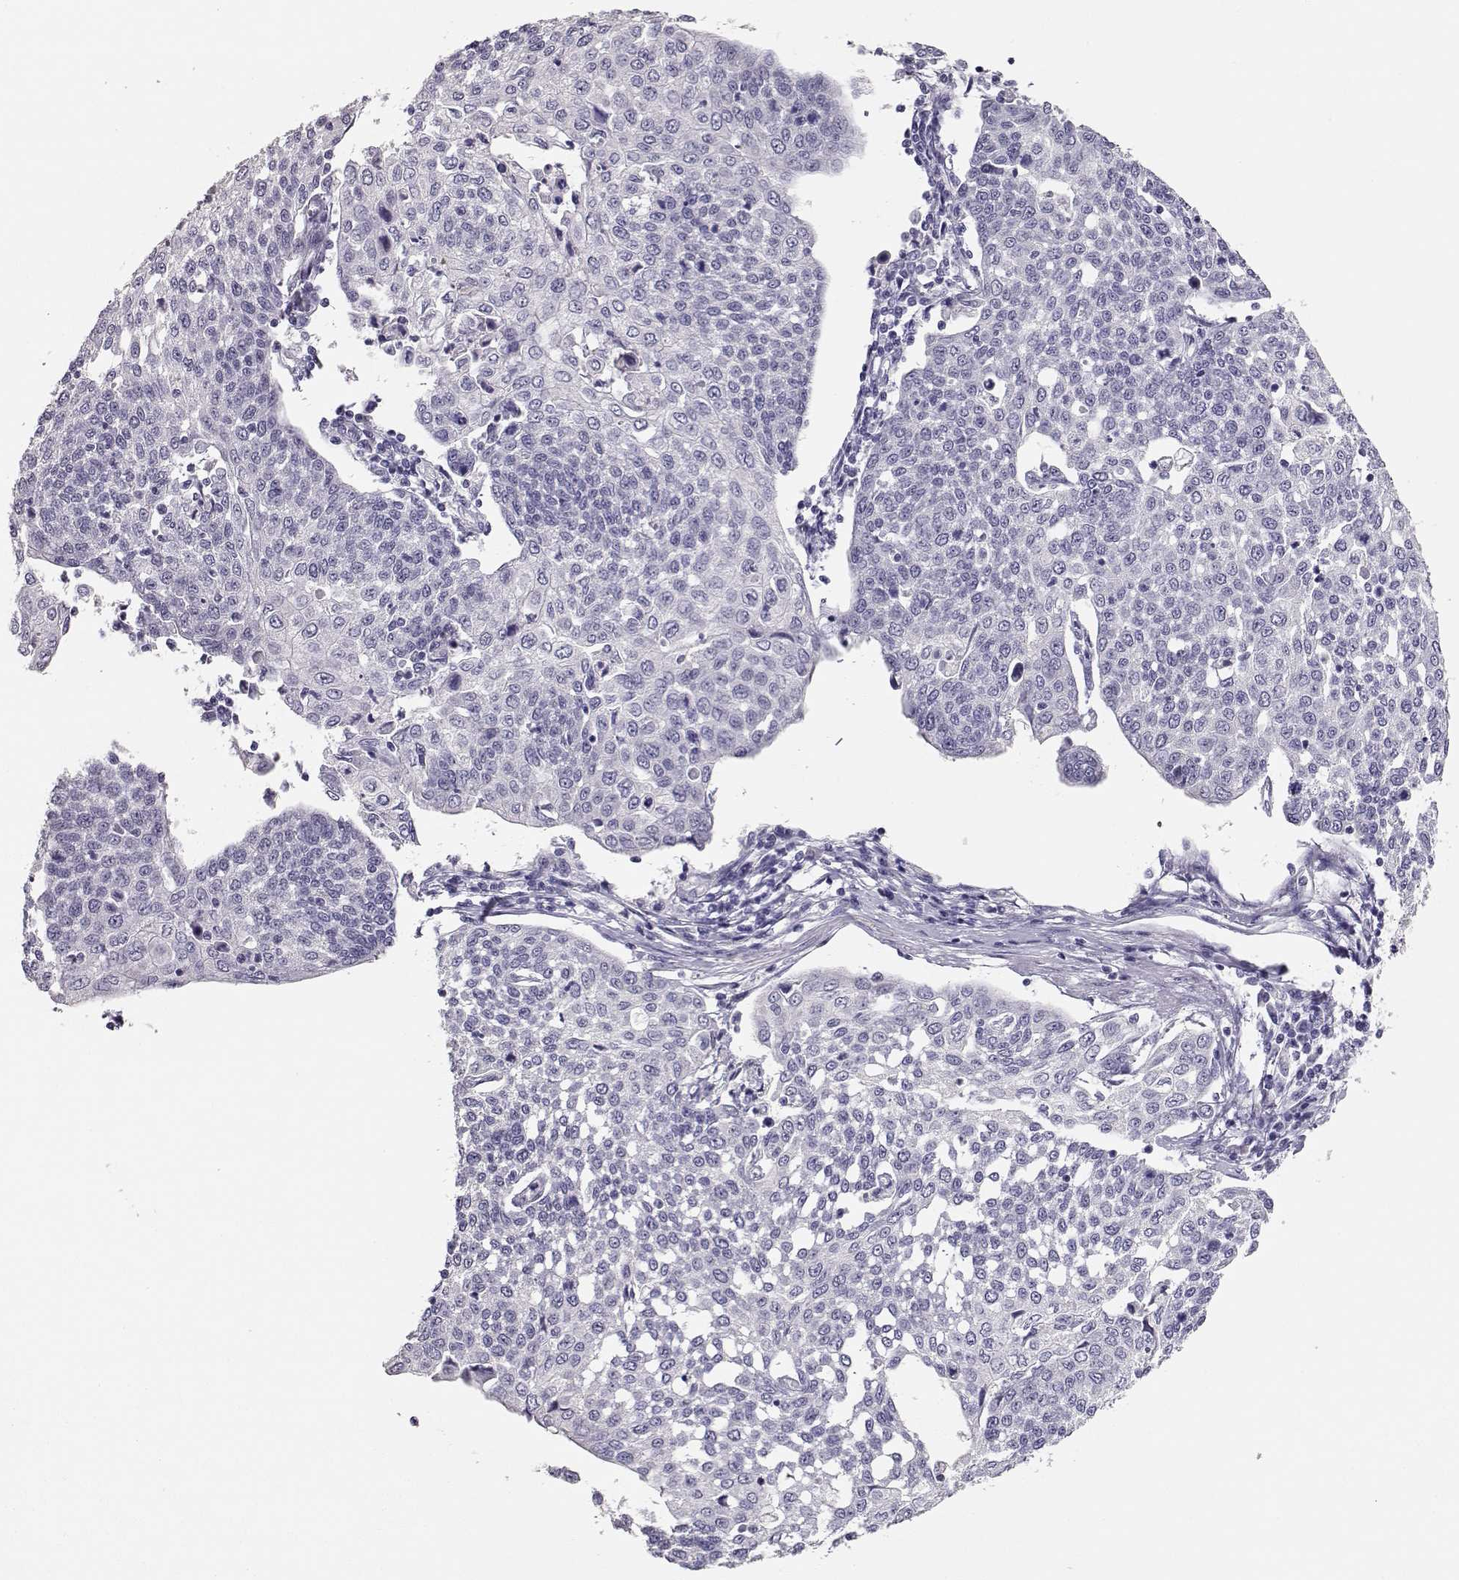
{"staining": {"intensity": "negative", "quantity": "none", "location": "none"}, "tissue": "cervical cancer", "cell_type": "Tumor cells", "image_type": "cancer", "snomed": [{"axis": "morphology", "description": "Squamous cell carcinoma, NOS"}, {"axis": "topography", "description": "Cervix"}], "caption": "High magnification brightfield microscopy of cervical squamous cell carcinoma stained with DAB (3,3'-diaminobenzidine) (brown) and counterstained with hematoxylin (blue): tumor cells show no significant positivity. (DAB immunohistochemistry with hematoxylin counter stain).", "gene": "MAGEC1", "patient": {"sex": "female", "age": 34}}